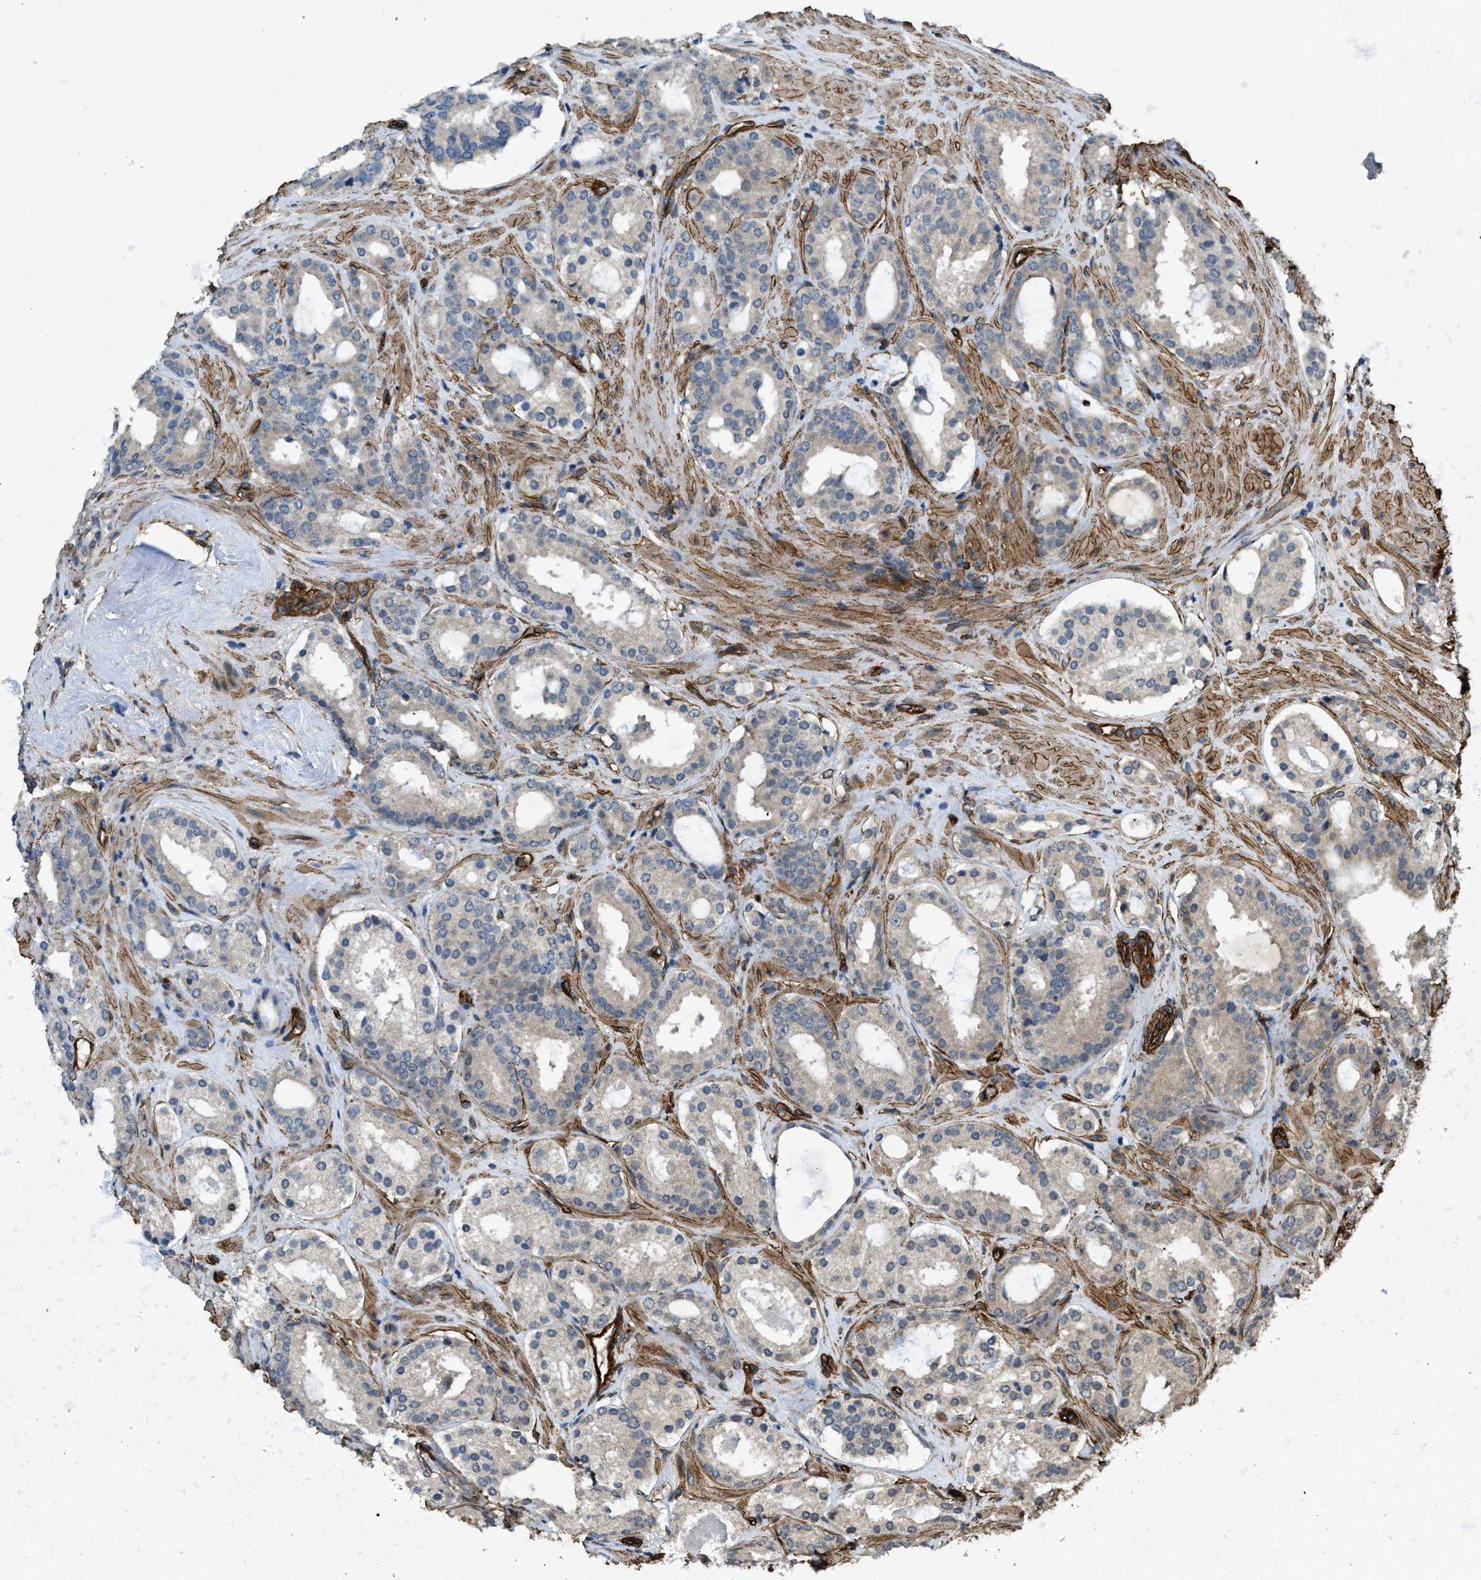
{"staining": {"intensity": "weak", "quantity": "<25%", "location": "cytoplasmic/membranous"}, "tissue": "prostate cancer", "cell_type": "Tumor cells", "image_type": "cancer", "snomed": [{"axis": "morphology", "description": "Adenocarcinoma, Low grade"}, {"axis": "topography", "description": "Prostate"}], "caption": "This histopathology image is of prostate cancer stained with IHC to label a protein in brown with the nuclei are counter-stained blue. There is no expression in tumor cells.", "gene": "NMB", "patient": {"sex": "male", "age": 69}}